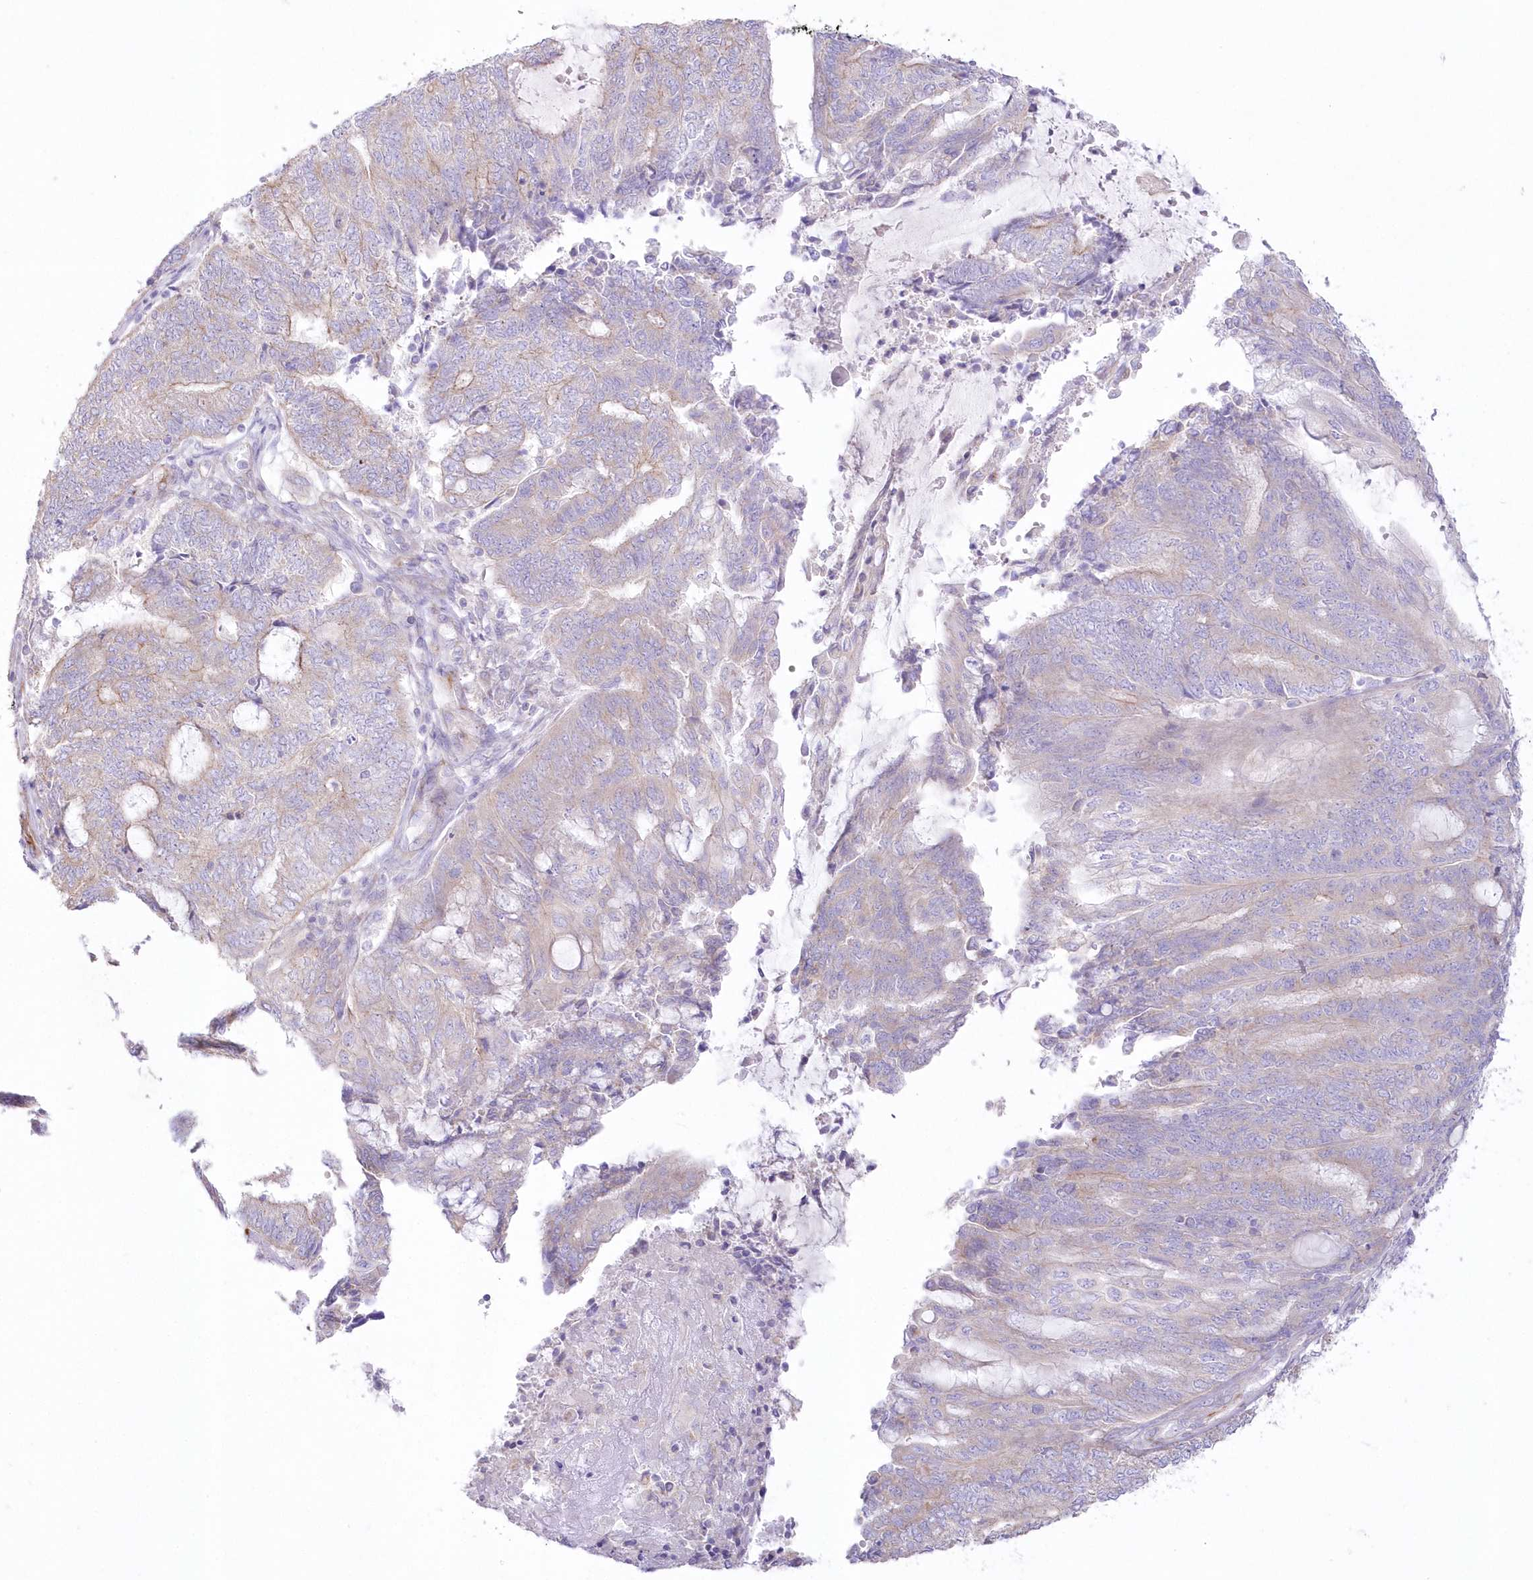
{"staining": {"intensity": "weak", "quantity": "25%-75%", "location": "cytoplasmic/membranous"}, "tissue": "endometrial cancer", "cell_type": "Tumor cells", "image_type": "cancer", "snomed": [{"axis": "morphology", "description": "Adenocarcinoma, NOS"}, {"axis": "topography", "description": "Uterus"}, {"axis": "topography", "description": "Endometrium"}], "caption": "Approximately 25%-75% of tumor cells in human endometrial adenocarcinoma display weak cytoplasmic/membranous protein expression as visualized by brown immunohistochemical staining.", "gene": "ZNF843", "patient": {"sex": "female", "age": 70}}